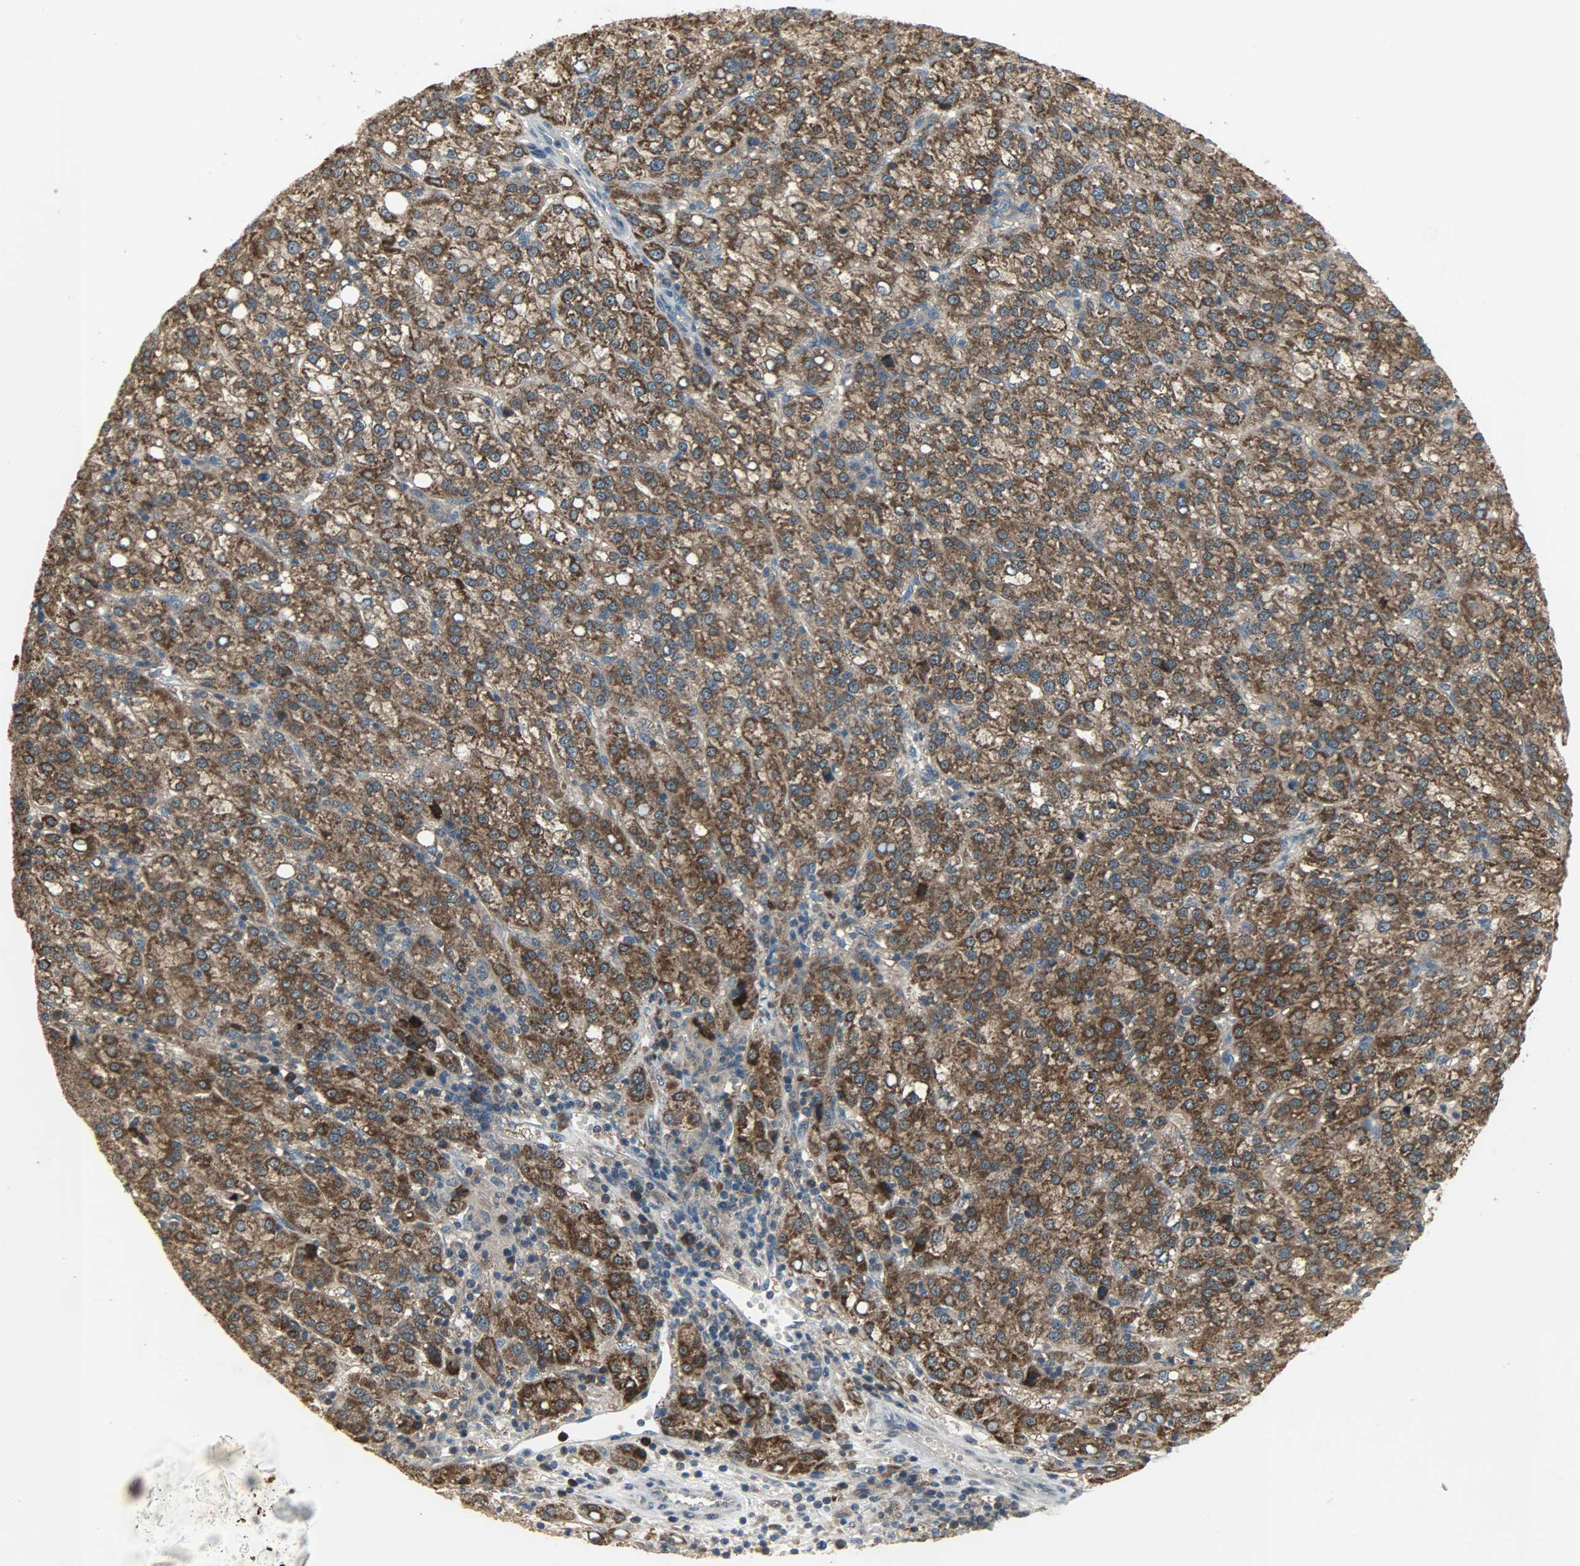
{"staining": {"intensity": "strong", "quantity": ">75%", "location": "cytoplasmic/membranous"}, "tissue": "liver cancer", "cell_type": "Tumor cells", "image_type": "cancer", "snomed": [{"axis": "morphology", "description": "Carcinoma, Hepatocellular, NOS"}, {"axis": "topography", "description": "Liver"}], "caption": "High-power microscopy captured an immunohistochemistry photomicrograph of liver cancer, revealing strong cytoplasmic/membranous staining in about >75% of tumor cells.", "gene": "AMT", "patient": {"sex": "female", "age": 58}}